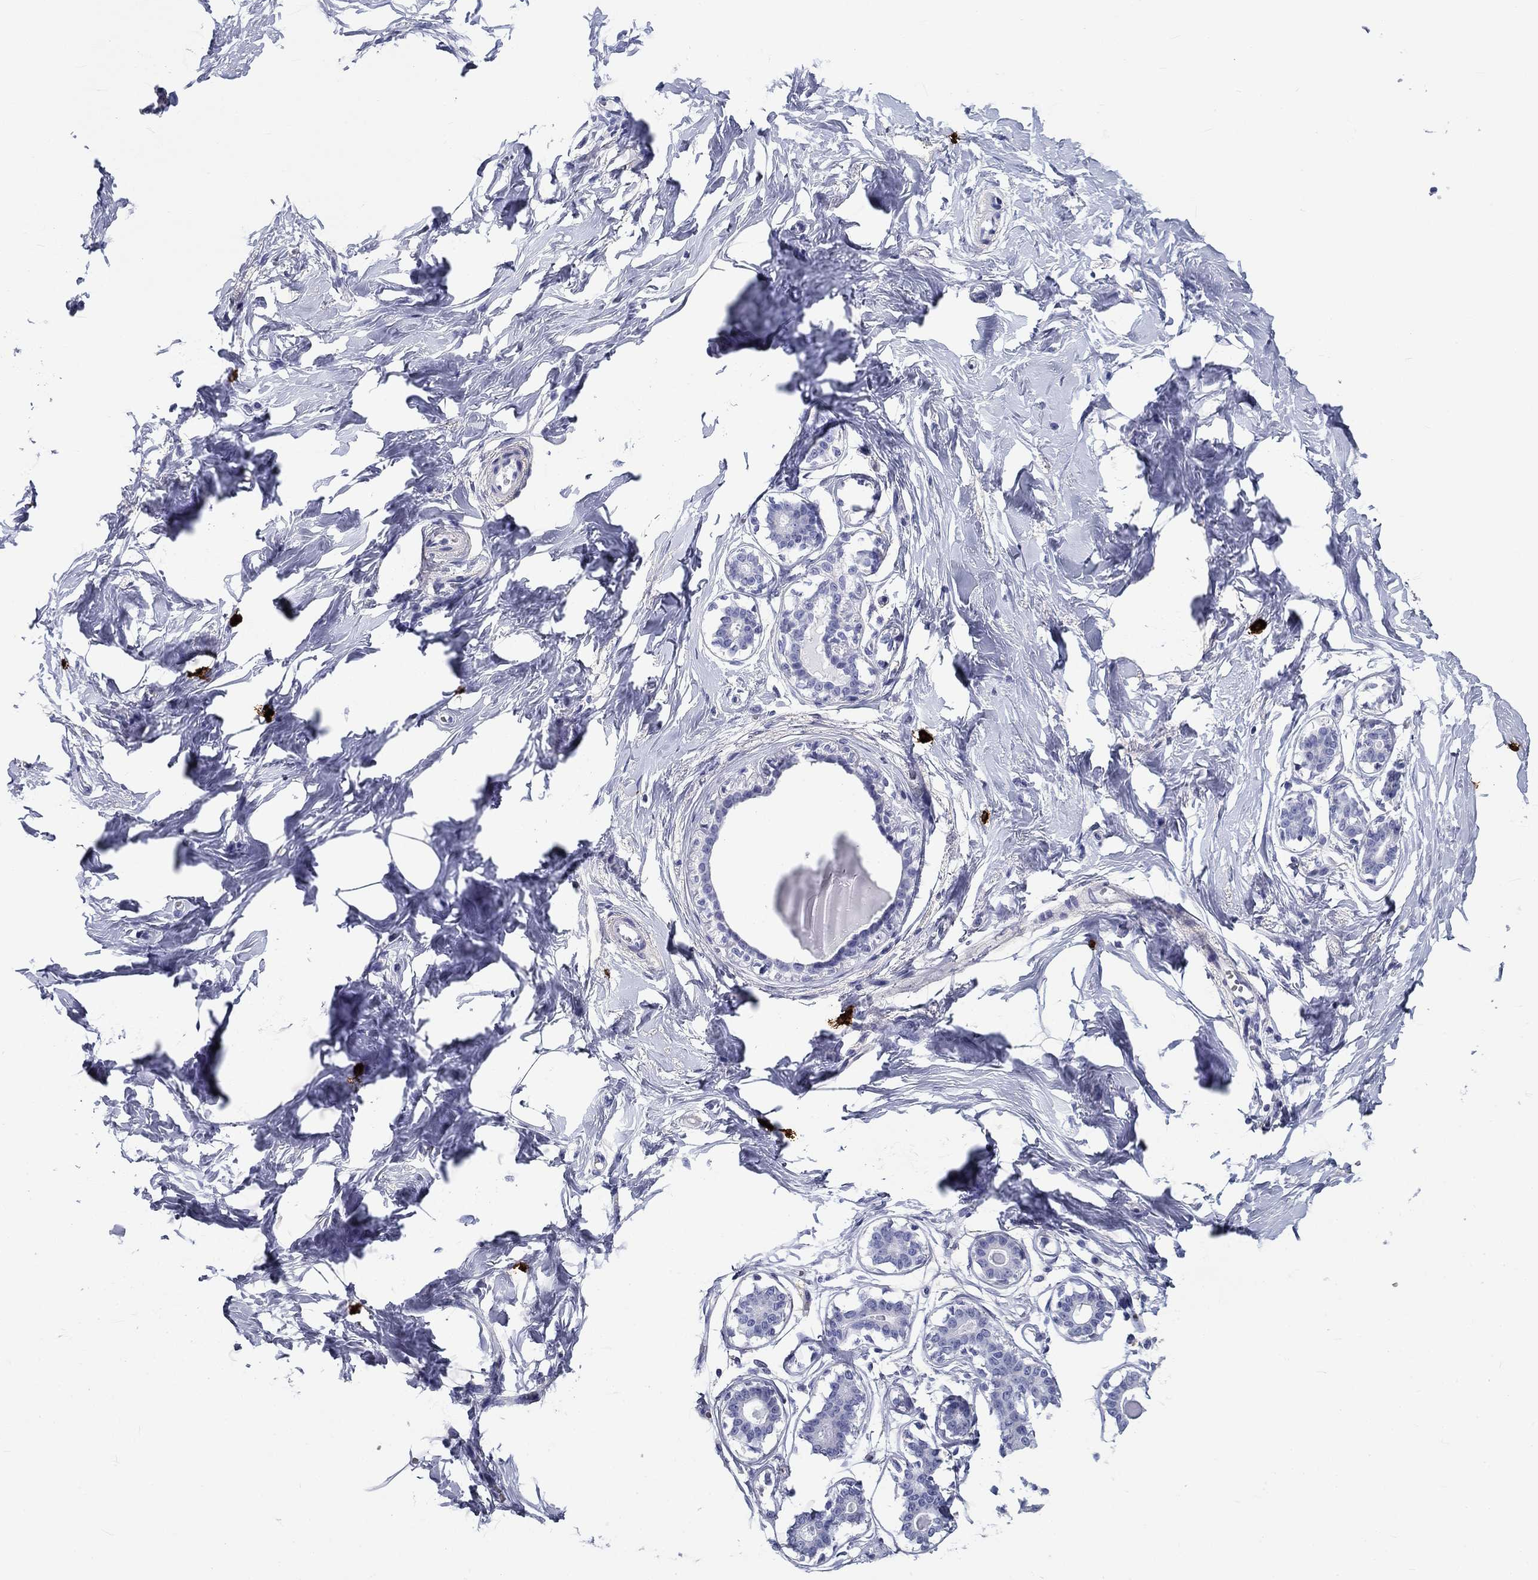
{"staining": {"intensity": "negative", "quantity": "none", "location": "none"}, "tissue": "breast", "cell_type": "Adipocytes", "image_type": "normal", "snomed": [{"axis": "morphology", "description": "Normal tissue, NOS"}, {"axis": "morphology", "description": "Lobular carcinoma, in situ"}, {"axis": "topography", "description": "Breast"}], "caption": "High magnification brightfield microscopy of normal breast stained with DAB (brown) and counterstained with hematoxylin (blue): adipocytes show no significant expression.", "gene": "CD40LG", "patient": {"sex": "female", "age": 35}}